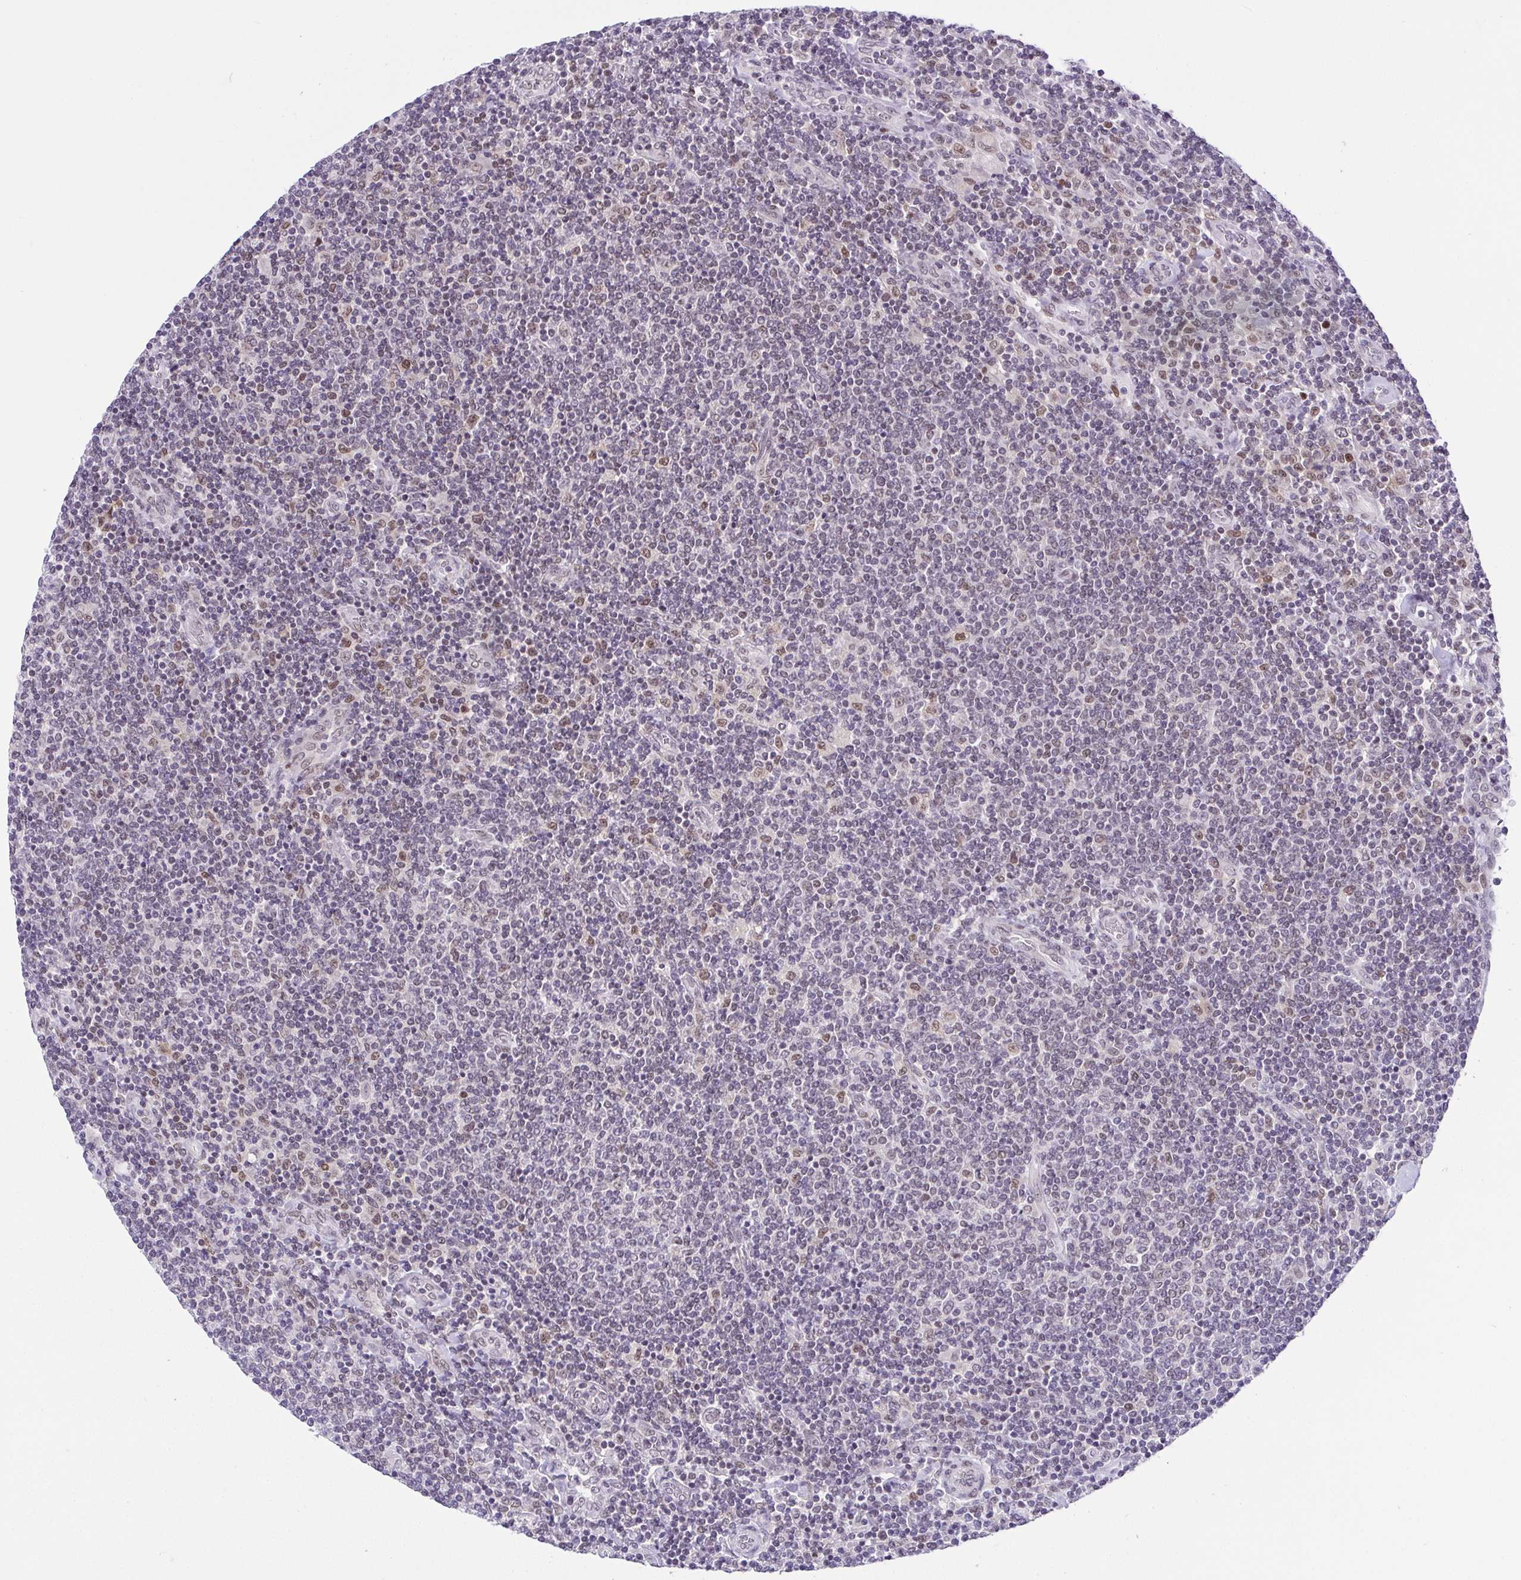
{"staining": {"intensity": "weak", "quantity": "<25%", "location": "nuclear"}, "tissue": "lymphoma", "cell_type": "Tumor cells", "image_type": "cancer", "snomed": [{"axis": "morphology", "description": "Malignant lymphoma, non-Hodgkin's type, Low grade"}, {"axis": "topography", "description": "Lymph node"}], "caption": "High power microscopy photomicrograph of an immunohistochemistry micrograph of lymphoma, revealing no significant positivity in tumor cells.", "gene": "RBM3", "patient": {"sex": "male", "age": 52}}